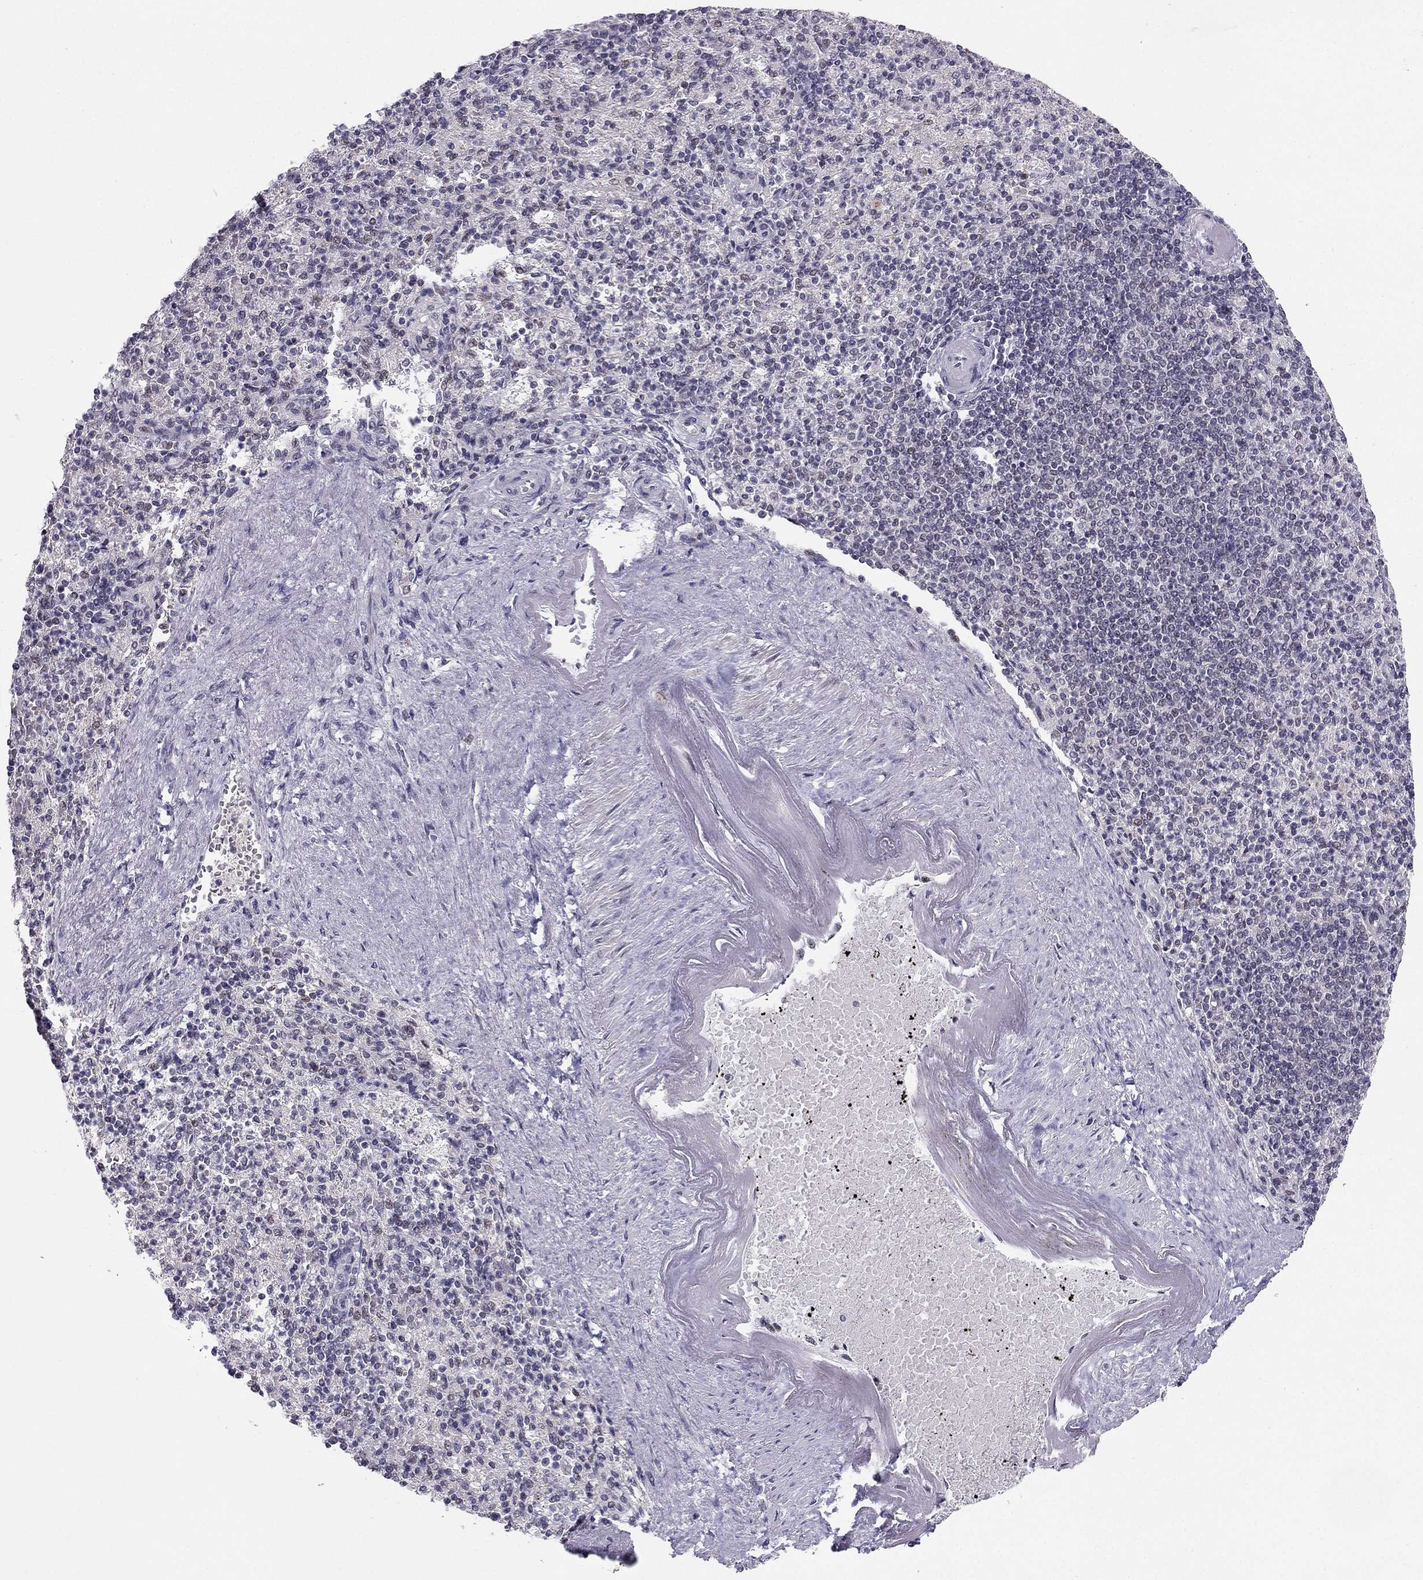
{"staining": {"intensity": "weak", "quantity": "<25%", "location": "nuclear"}, "tissue": "spleen", "cell_type": "Cells in red pulp", "image_type": "normal", "snomed": [{"axis": "morphology", "description": "Normal tissue, NOS"}, {"axis": "topography", "description": "Spleen"}], "caption": "This is an immunohistochemistry (IHC) image of benign human spleen. There is no positivity in cells in red pulp.", "gene": "RPRD2", "patient": {"sex": "female", "age": 74}}